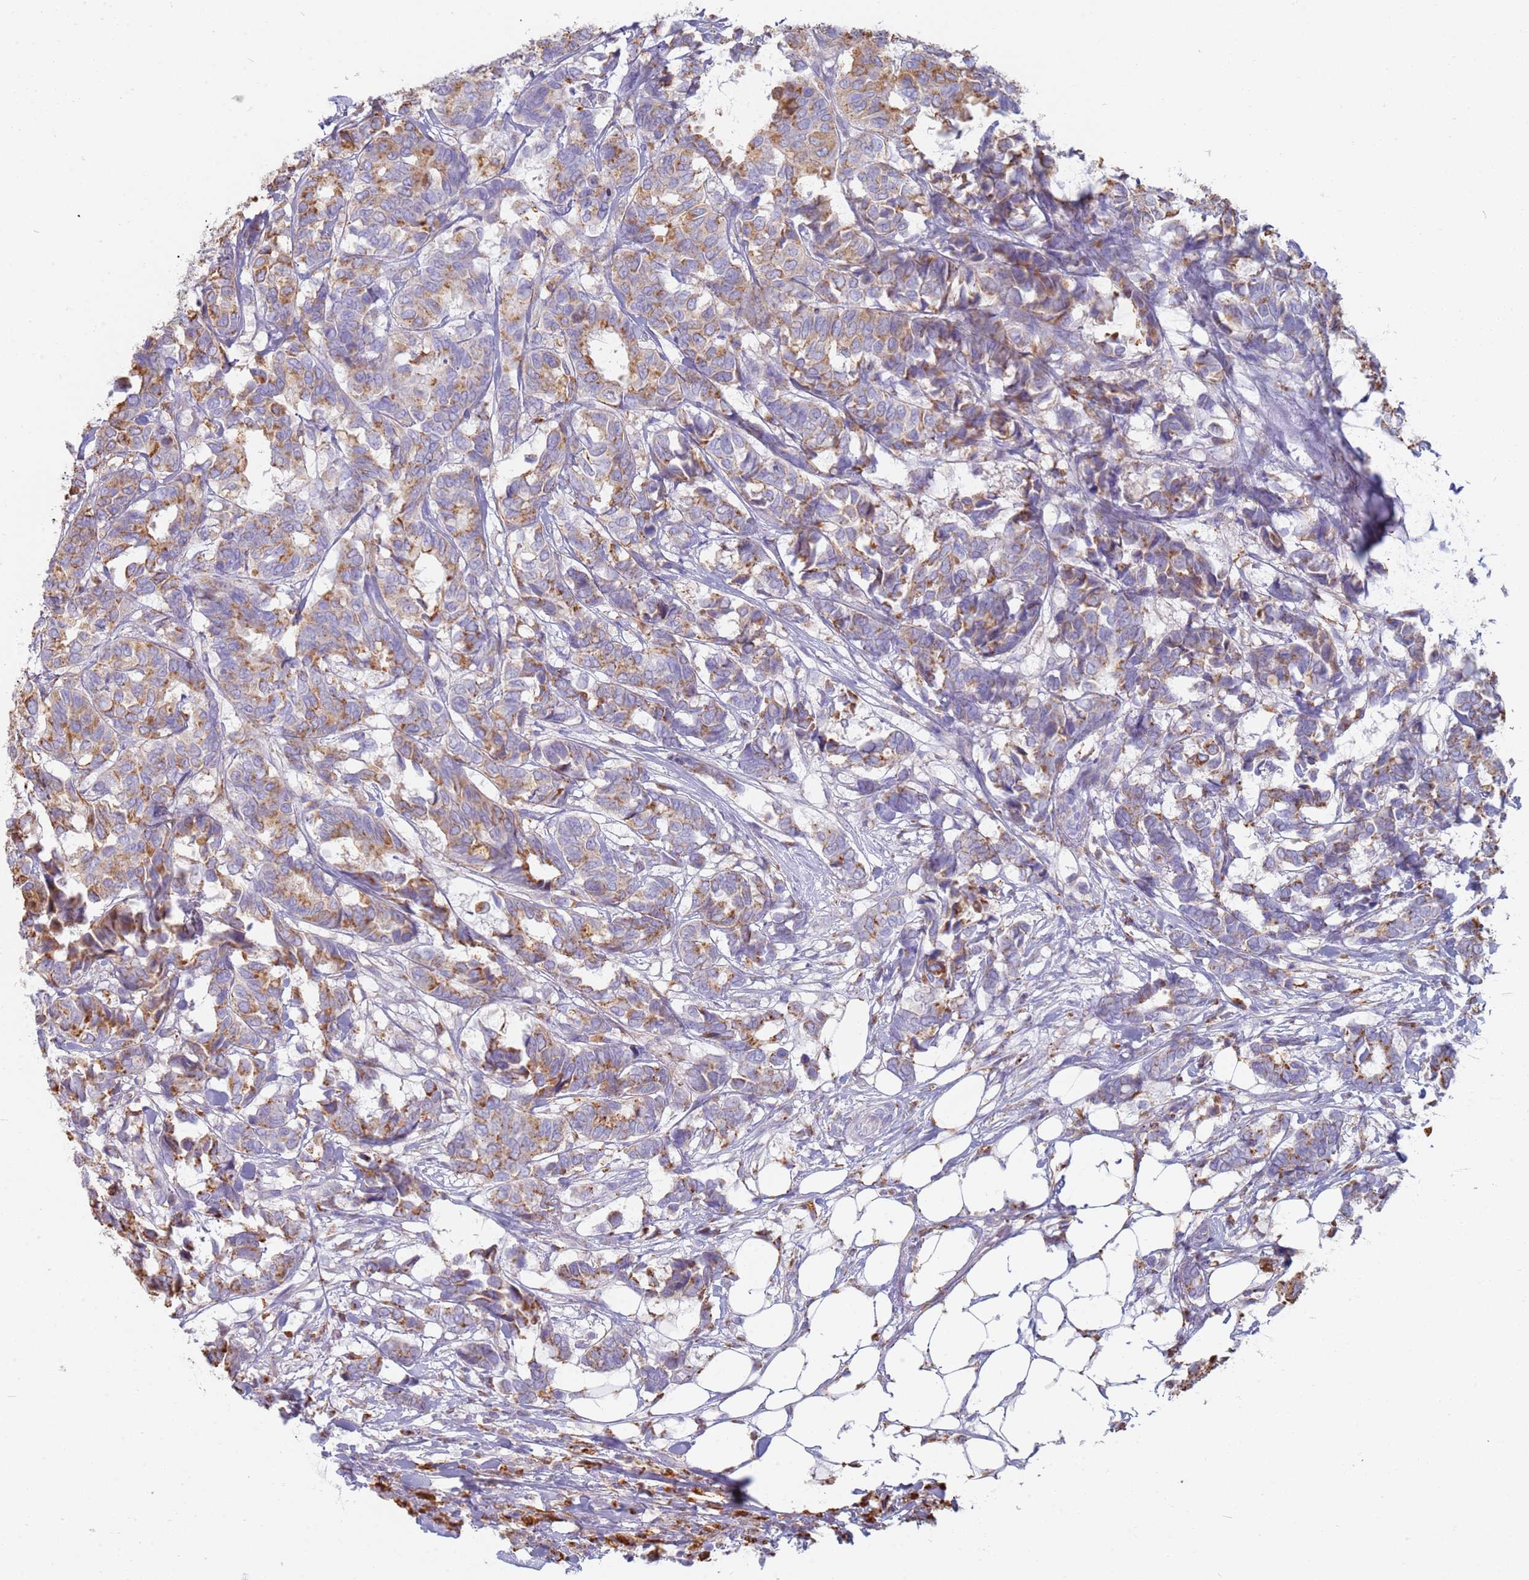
{"staining": {"intensity": "moderate", "quantity": ">75%", "location": "cytoplasmic/membranous"}, "tissue": "breast cancer", "cell_type": "Tumor cells", "image_type": "cancer", "snomed": [{"axis": "morphology", "description": "Duct carcinoma"}, {"axis": "topography", "description": "Breast"}], "caption": "Immunohistochemistry of human breast cancer (infiltrating ductal carcinoma) reveals medium levels of moderate cytoplasmic/membranous staining in about >75% of tumor cells.", "gene": "TMEM229B", "patient": {"sex": "female", "age": 87}}